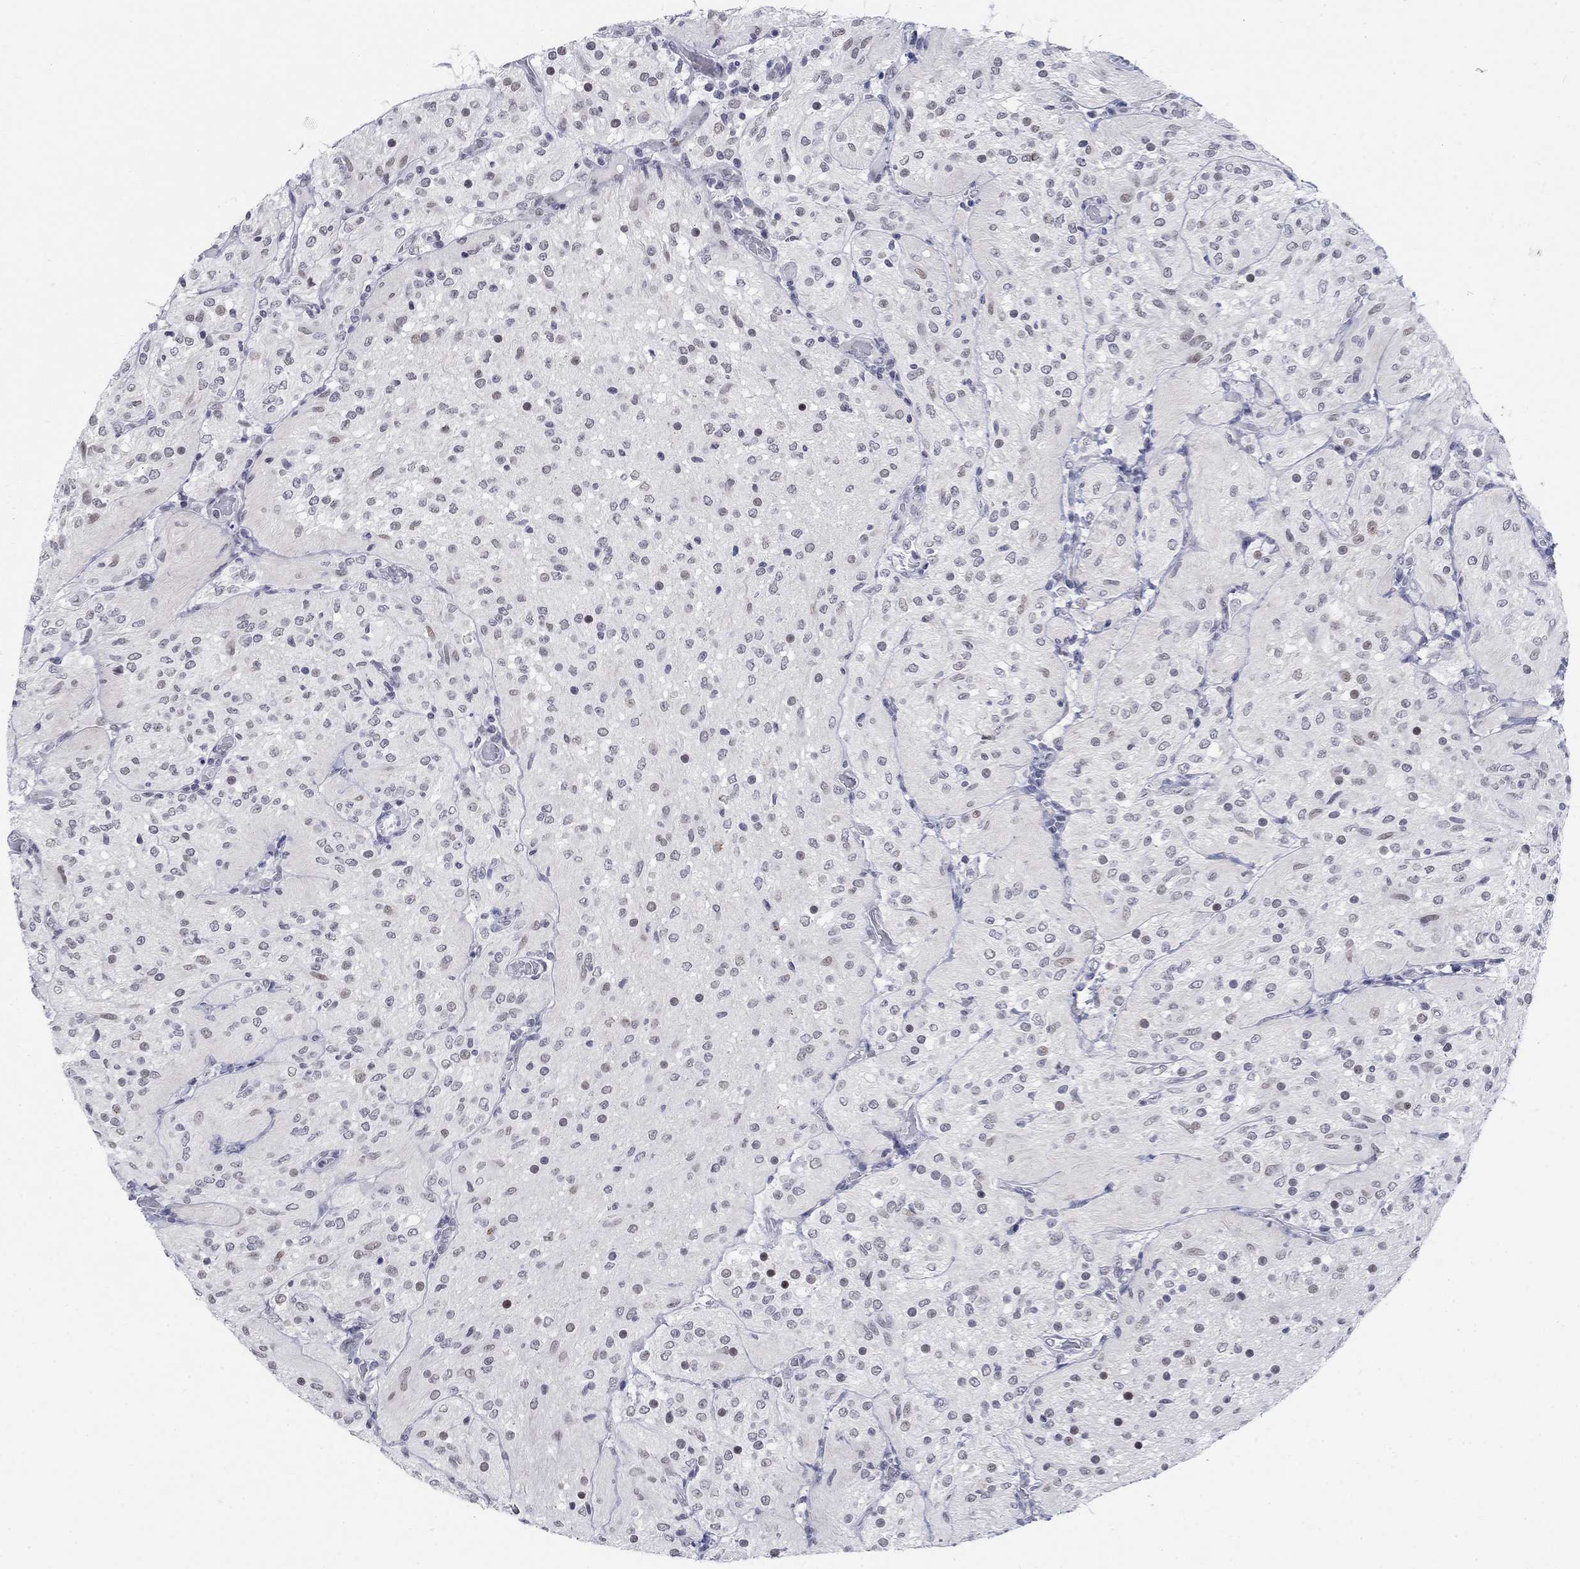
{"staining": {"intensity": "negative", "quantity": "none", "location": "none"}, "tissue": "glioma", "cell_type": "Tumor cells", "image_type": "cancer", "snomed": [{"axis": "morphology", "description": "Glioma, malignant, Low grade"}, {"axis": "topography", "description": "Brain"}], "caption": "An image of human glioma is negative for staining in tumor cells.", "gene": "BHLHE22", "patient": {"sex": "male", "age": 3}}